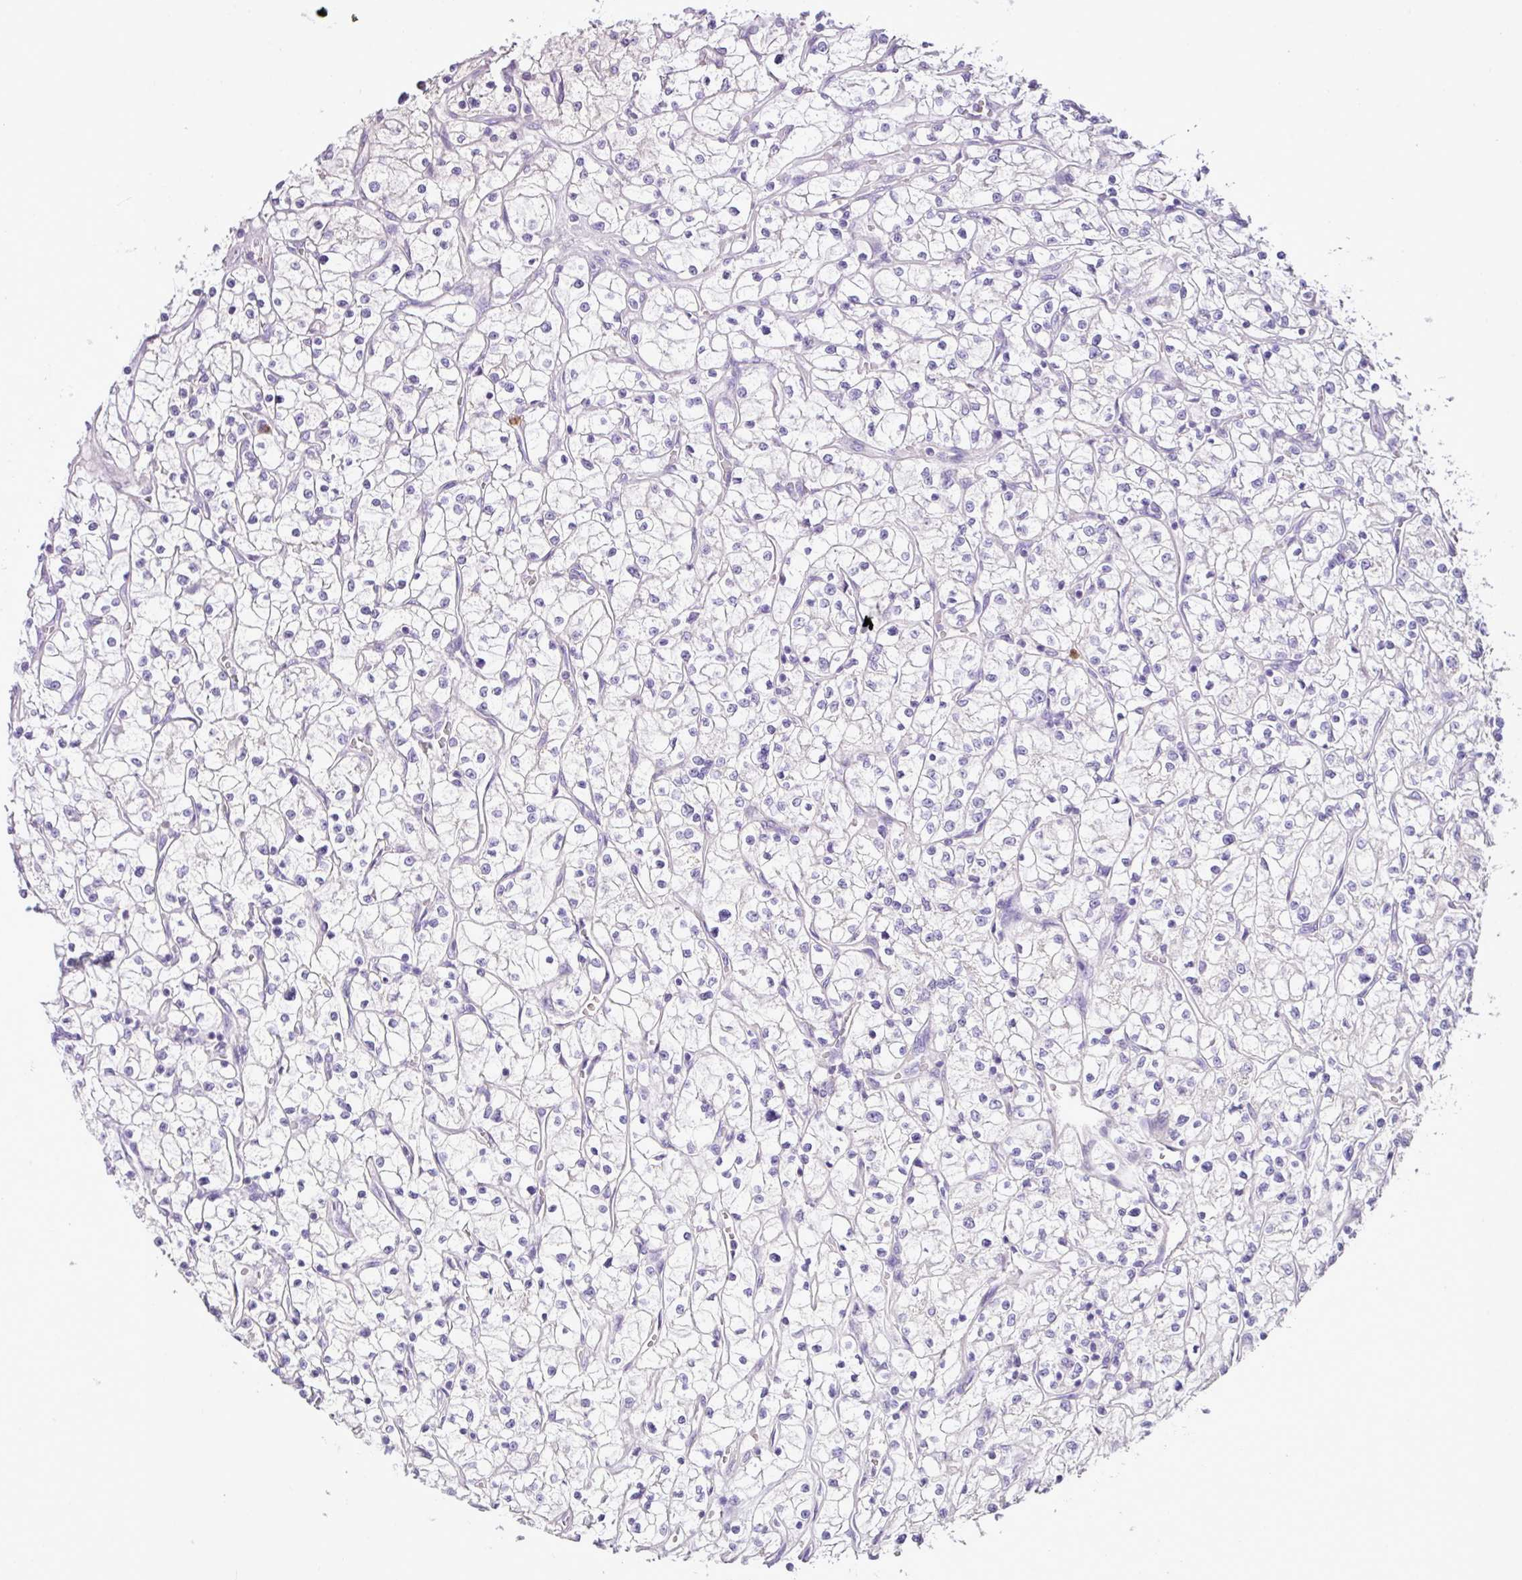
{"staining": {"intensity": "negative", "quantity": "none", "location": "none"}, "tissue": "renal cancer", "cell_type": "Tumor cells", "image_type": "cancer", "snomed": [{"axis": "morphology", "description": "Adenocarcinoma, NOS"}, {"axis": "topography", "description": "Kidney"}], "caption": "Tumor cells are negative for protein expression in human renal adenocarcinoma.", "gene": "HTR3E", "patient": {"sex": "female", "age": 64}}